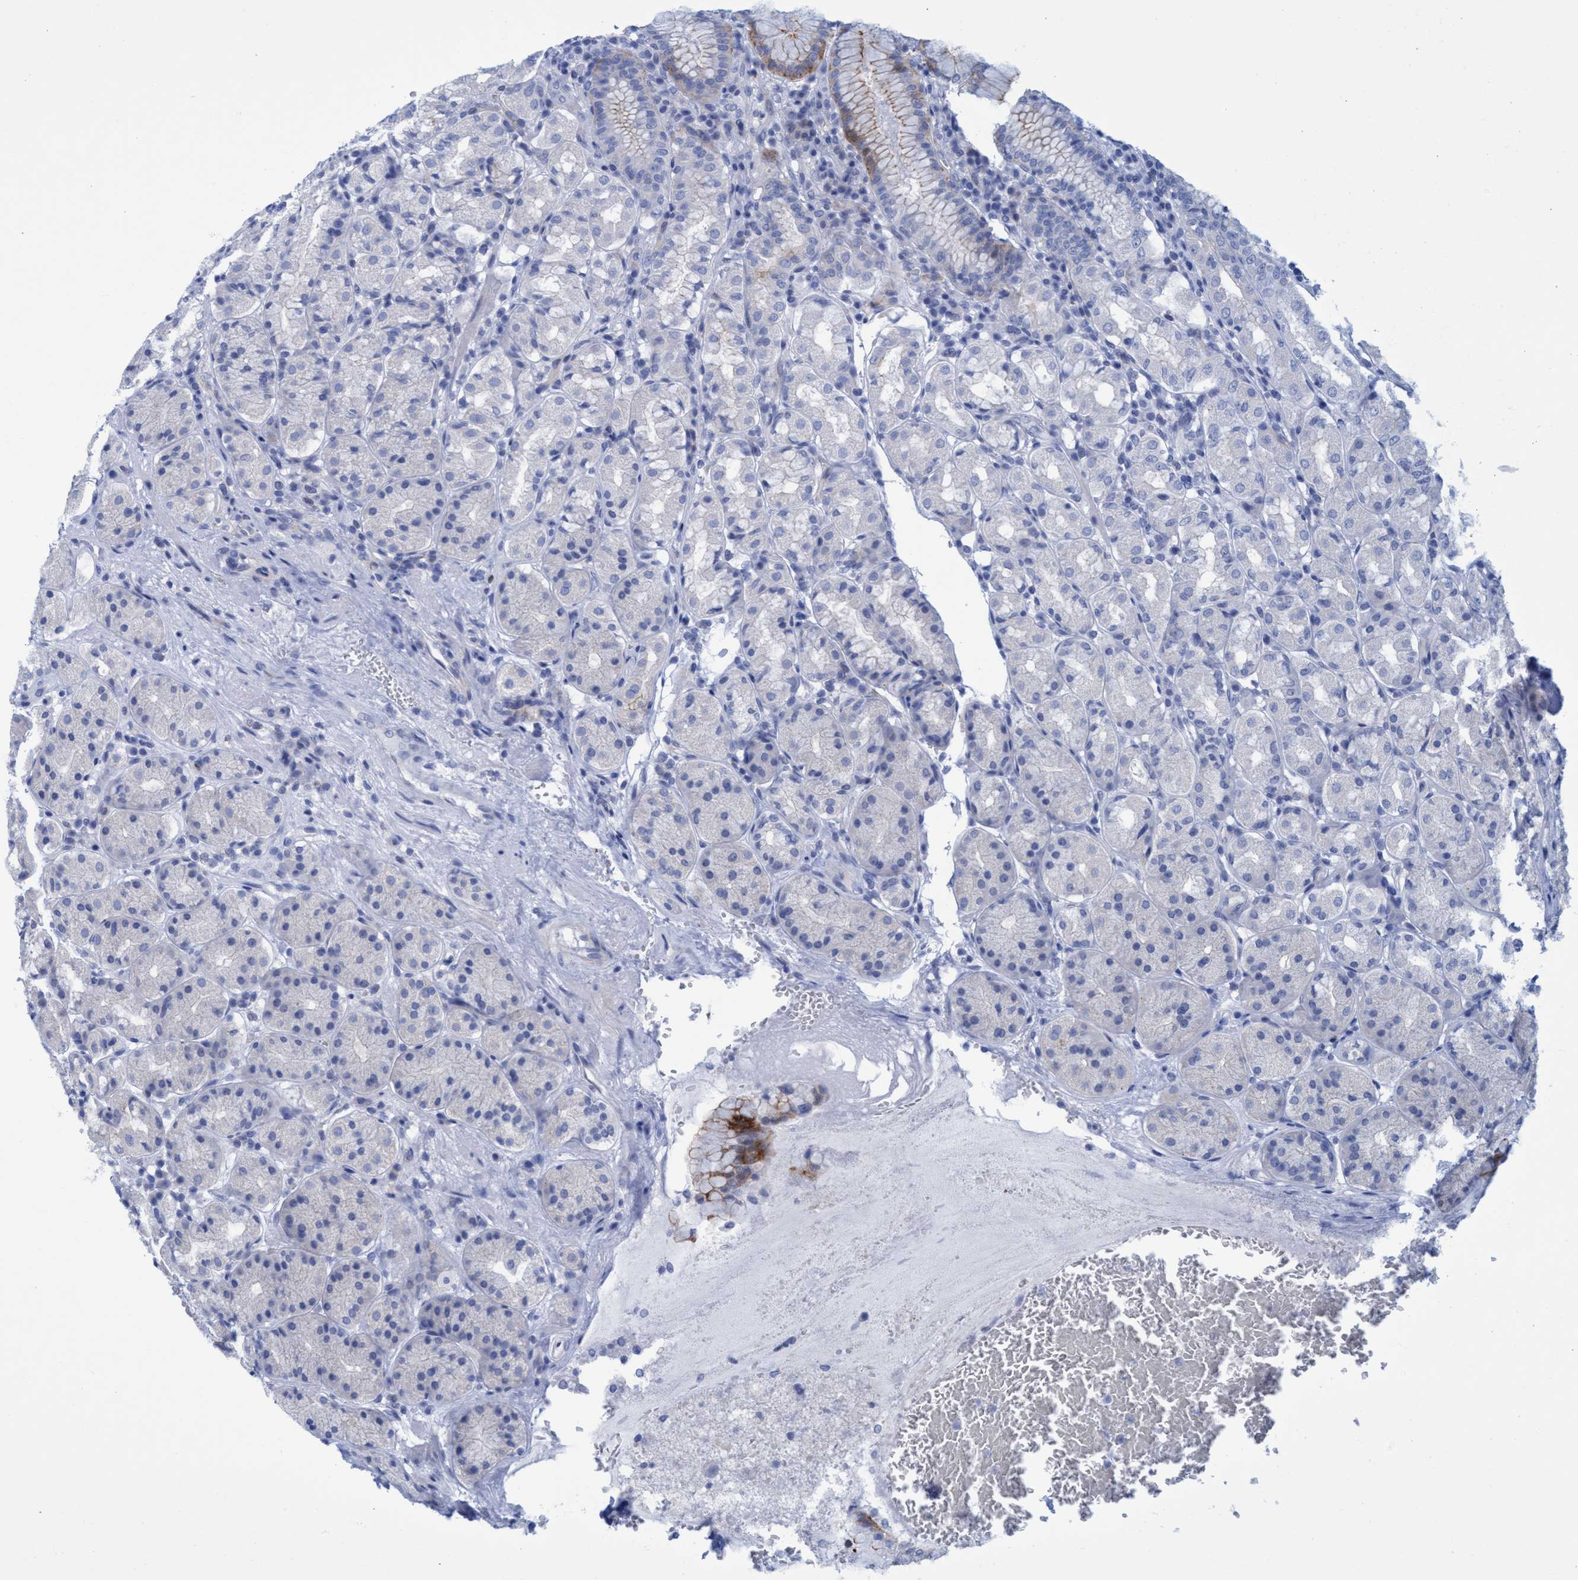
{"staining": {"intensity": "moderate", "quantity": "25%-75%", "location": "cytoplasmic/membranous"}, "tissue": "stomach", "cell_type": "Glandular cells", "image_type": "normal", "snomed": [{"axis": "morphology", "description": "Normal tissue, NOS"}, {"axis": "topography", "description": "Stomach"}, {"axis": "topography", "description": "Stomach, lower"}], "caption": "A micrograph of human stomach stained for a protein demonstrates moderate cytoplasmic/membranous brown staining in glandular cells. (DAB IHC, brown staining for protein, blue staining for nuclei).", "gene": "R3HCC1", "patient": {"sex": "female", "age": 56}}